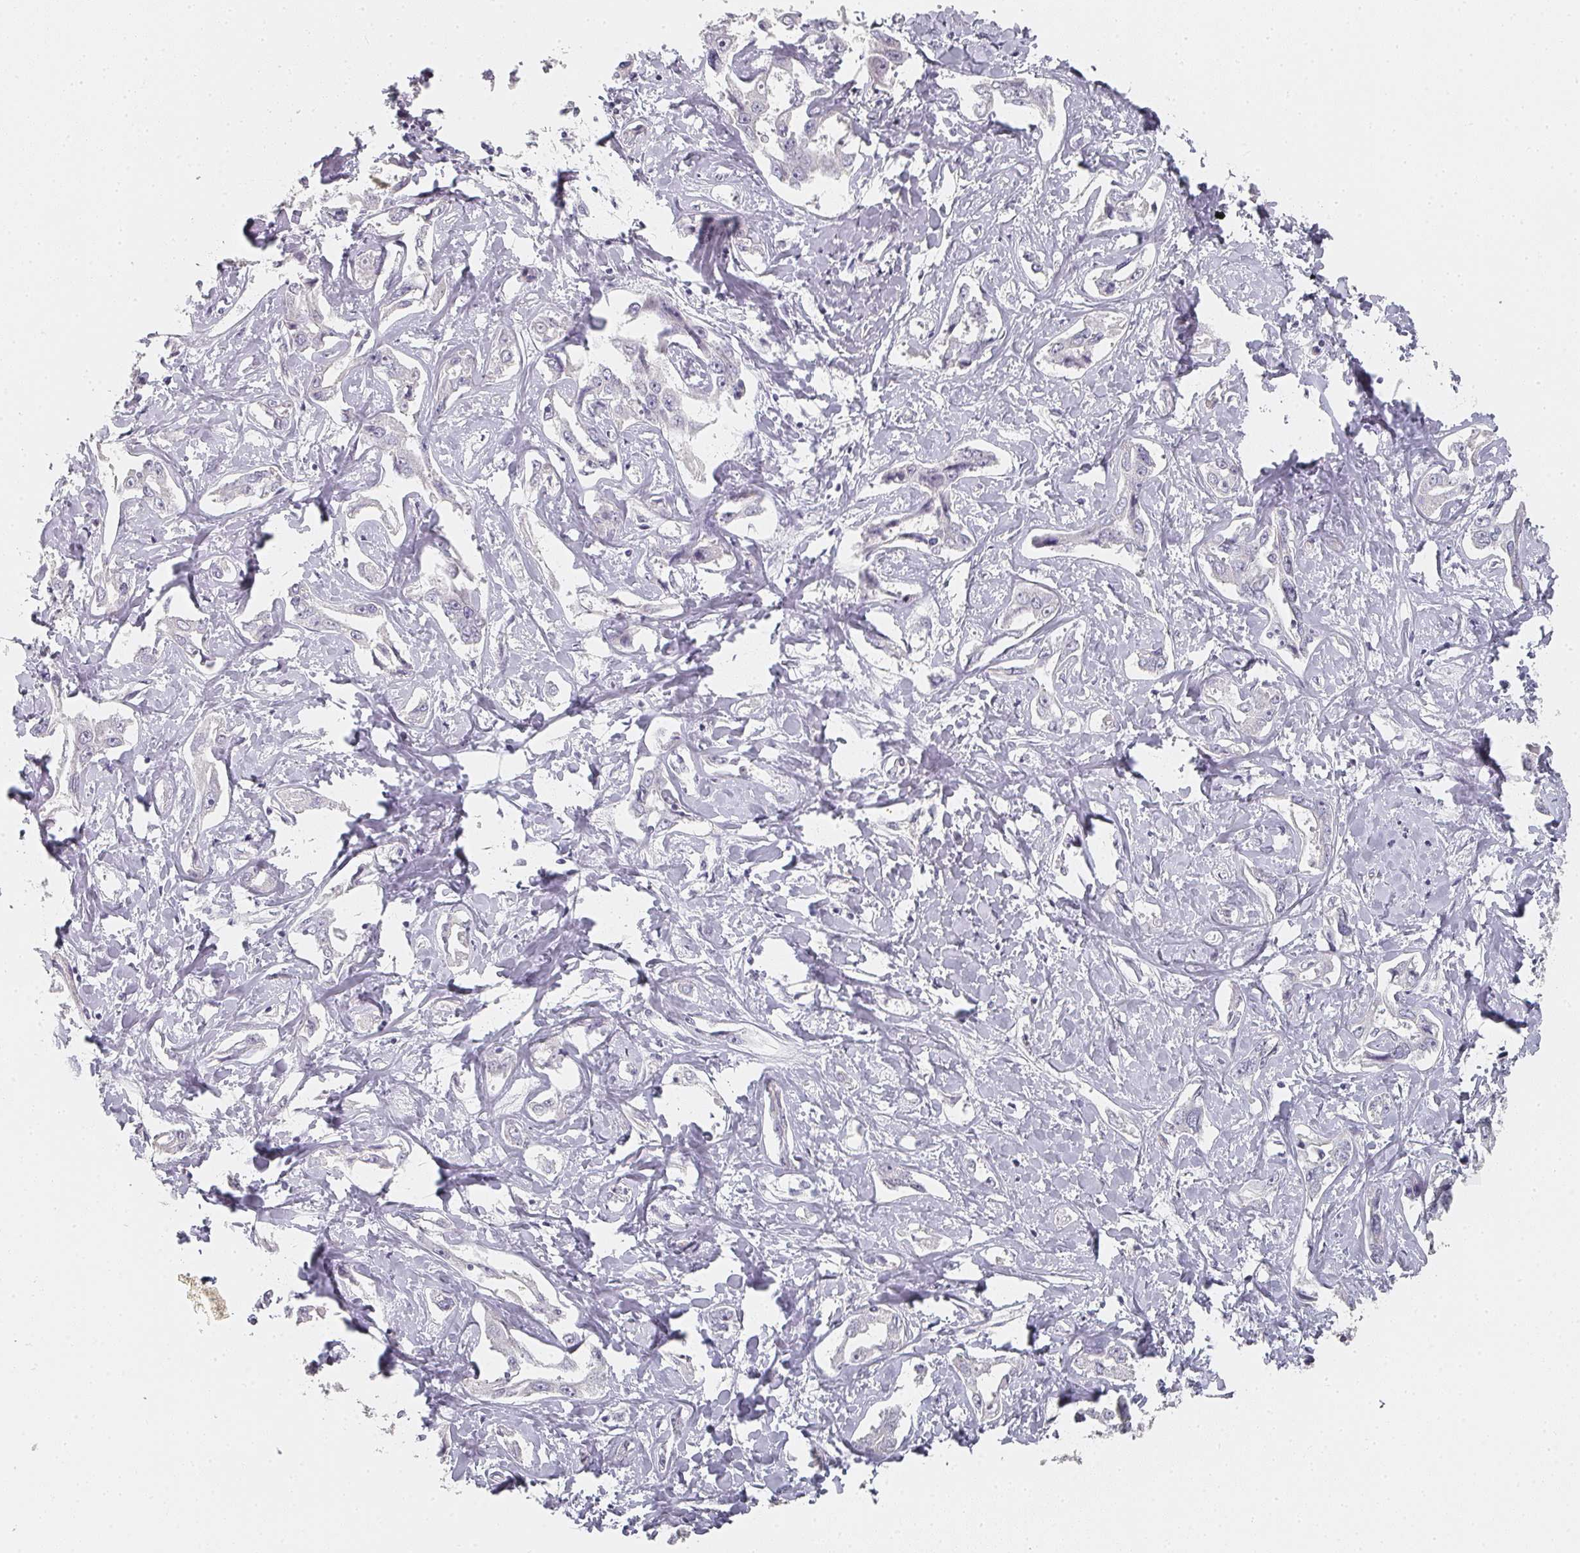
{"staining": {"intensity": "negative", "quantity": "none", "location": "none"}, "tissue": "liver cancer", "cell_type": "Tumor cells", "image_type": "cancer", "snomed": [{"axis": "morphology", "description": "Cholangiocarcinoma"}, {"axis": "topography", "description": "Liver"}], "caption": "Cholangiocarcinoma (liver) was stained to show a protein in brown. There is no significant expression in tumor cells. (DAB (3,3'-diaminobenzidine) IHC, high magnification).", "gene": "SHISA2", "patient": {"sex": "male", "age": 59}}